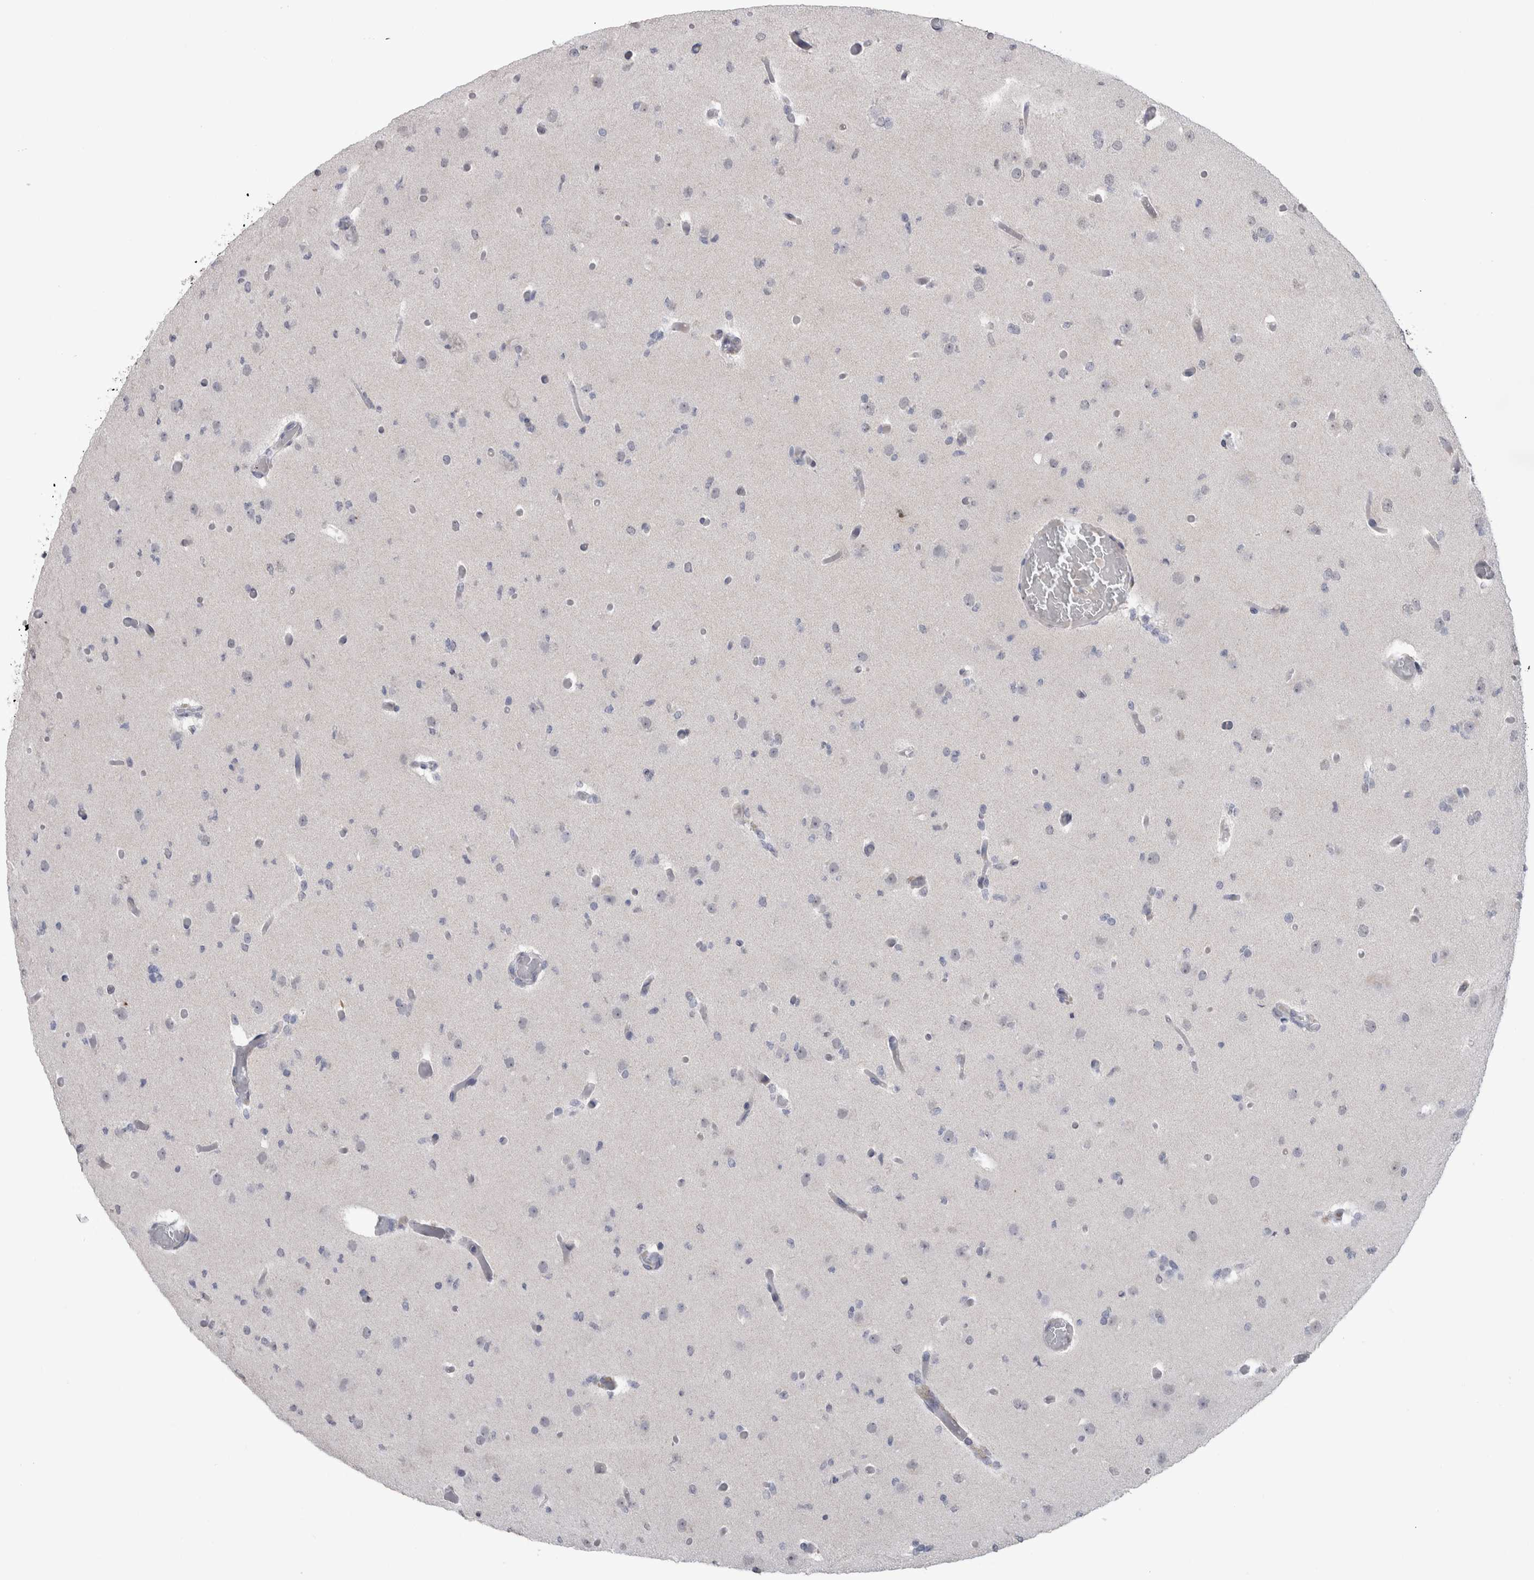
{"staining": {"intensity": "negative", "quantity": "none", "location": "none"}, "tissue": "glioma", "cell_type": "Tumor cells", "image_type": "cancer", "snomed": [{"axis": "morphology", "description": "Glioma, malignant, Low grade"}, {"axis": "topography", "description": "Brain"}], "caption": "This is a micrograph of immunohistochemistry staining of glioma, which shows no staining in tumor cells.", "gene": "PAX5", "patient": {"sex": "female", "age": 22}}